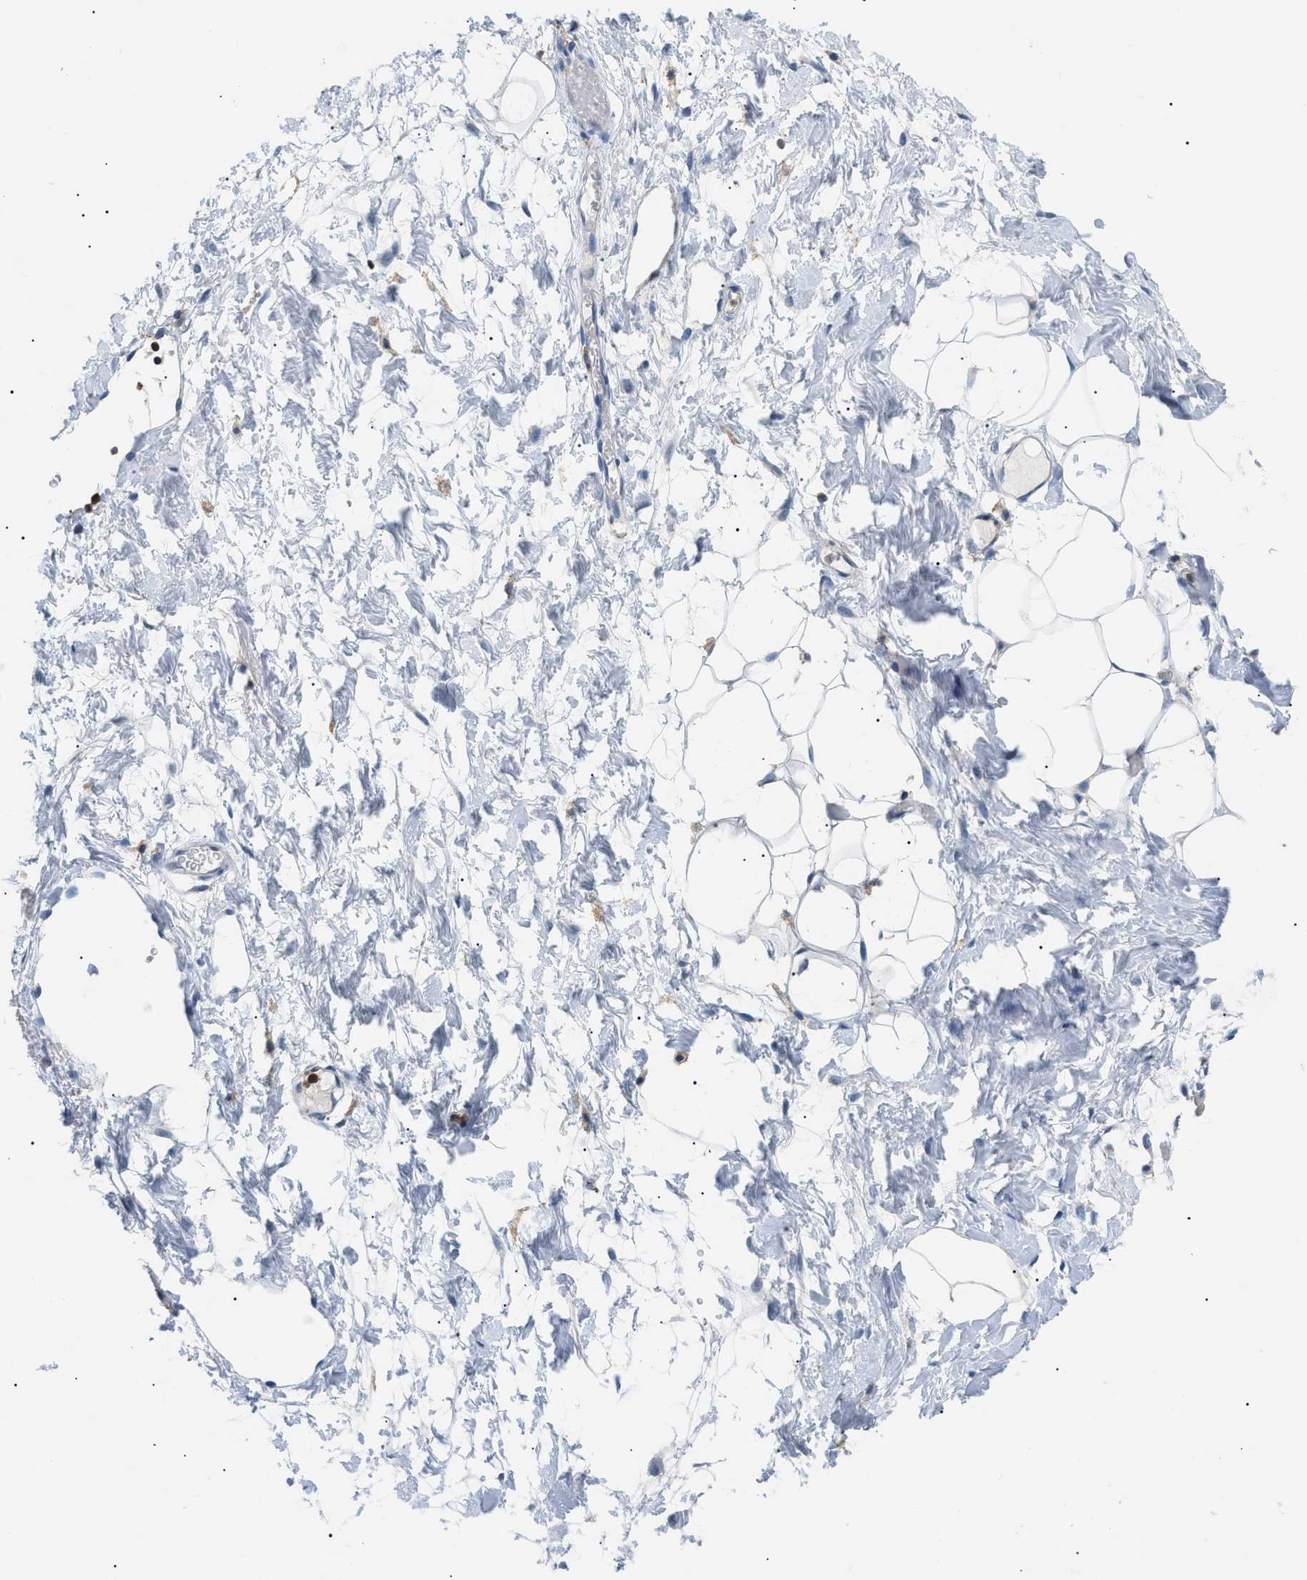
{"staining": {"intensity": "negative", "quantity": "none", "location": "none"}, "tissue": "adipose tissue", "cell_type": "Adipocytes", "image_type": "normal", "snomed": [{"axis": "morphology", "description": "Normal tissue, NOS"}, {"axis": "topography", "description": "Breast"}, {"axis": "topography", "description": "Soft tissue"}], "caption": "Adipose tissue was stained to show a protein in brown. There is no significant positivity in adipocytes. Brightfield microscopy of immunohistochemistry stained with DAB (brown) and hematoxylin (blue), captured at high magnification.", "gene": "INPP5D", "patient": {"sex": "female", "age": 25}}